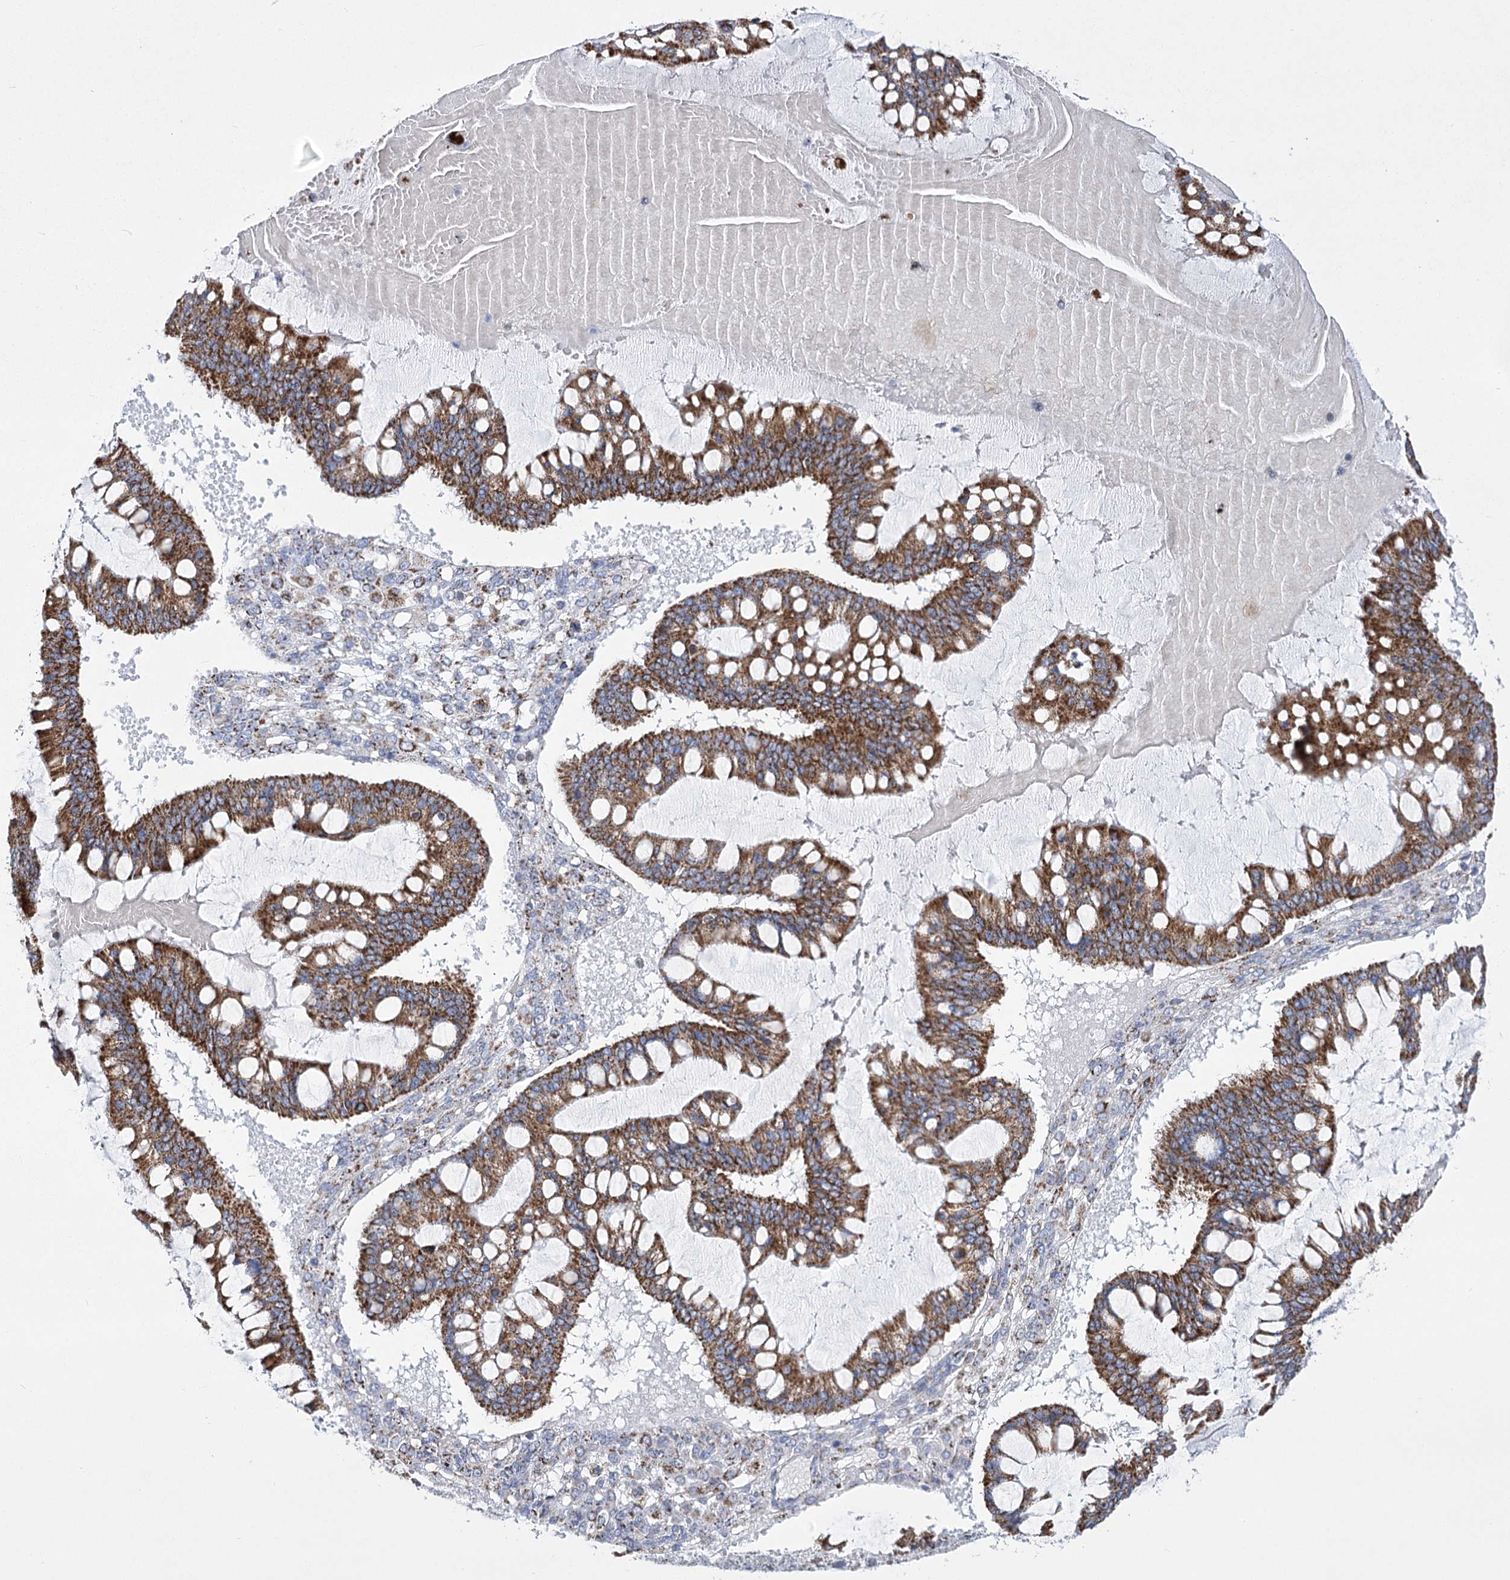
{"staining": {"intensity": "strong", "quantity": ">75%", "location": "cytoplasmic/membranous"}, "tissue": "ovarian cancer", "cell_type": "Tumor cells", "image_type": "cancer", "snomed": [{"axis": "morphology", "description": "Cystadenocarcinoma, mucinous, NOS"}, {"axis": "topography", "description": "Ovary"}], "caption": "Ovarian cancer was stained to show a protein in brown. There is high levels of strong cytoplasmic/membranous staining in about >75% of tumor cells. (DAB (3,3'-diaminobenzidine) IHC, brown staining for protein, blue staining for nuclei).", "gene": "PDHB", "patient": {"sex": "female", "age": 73}}